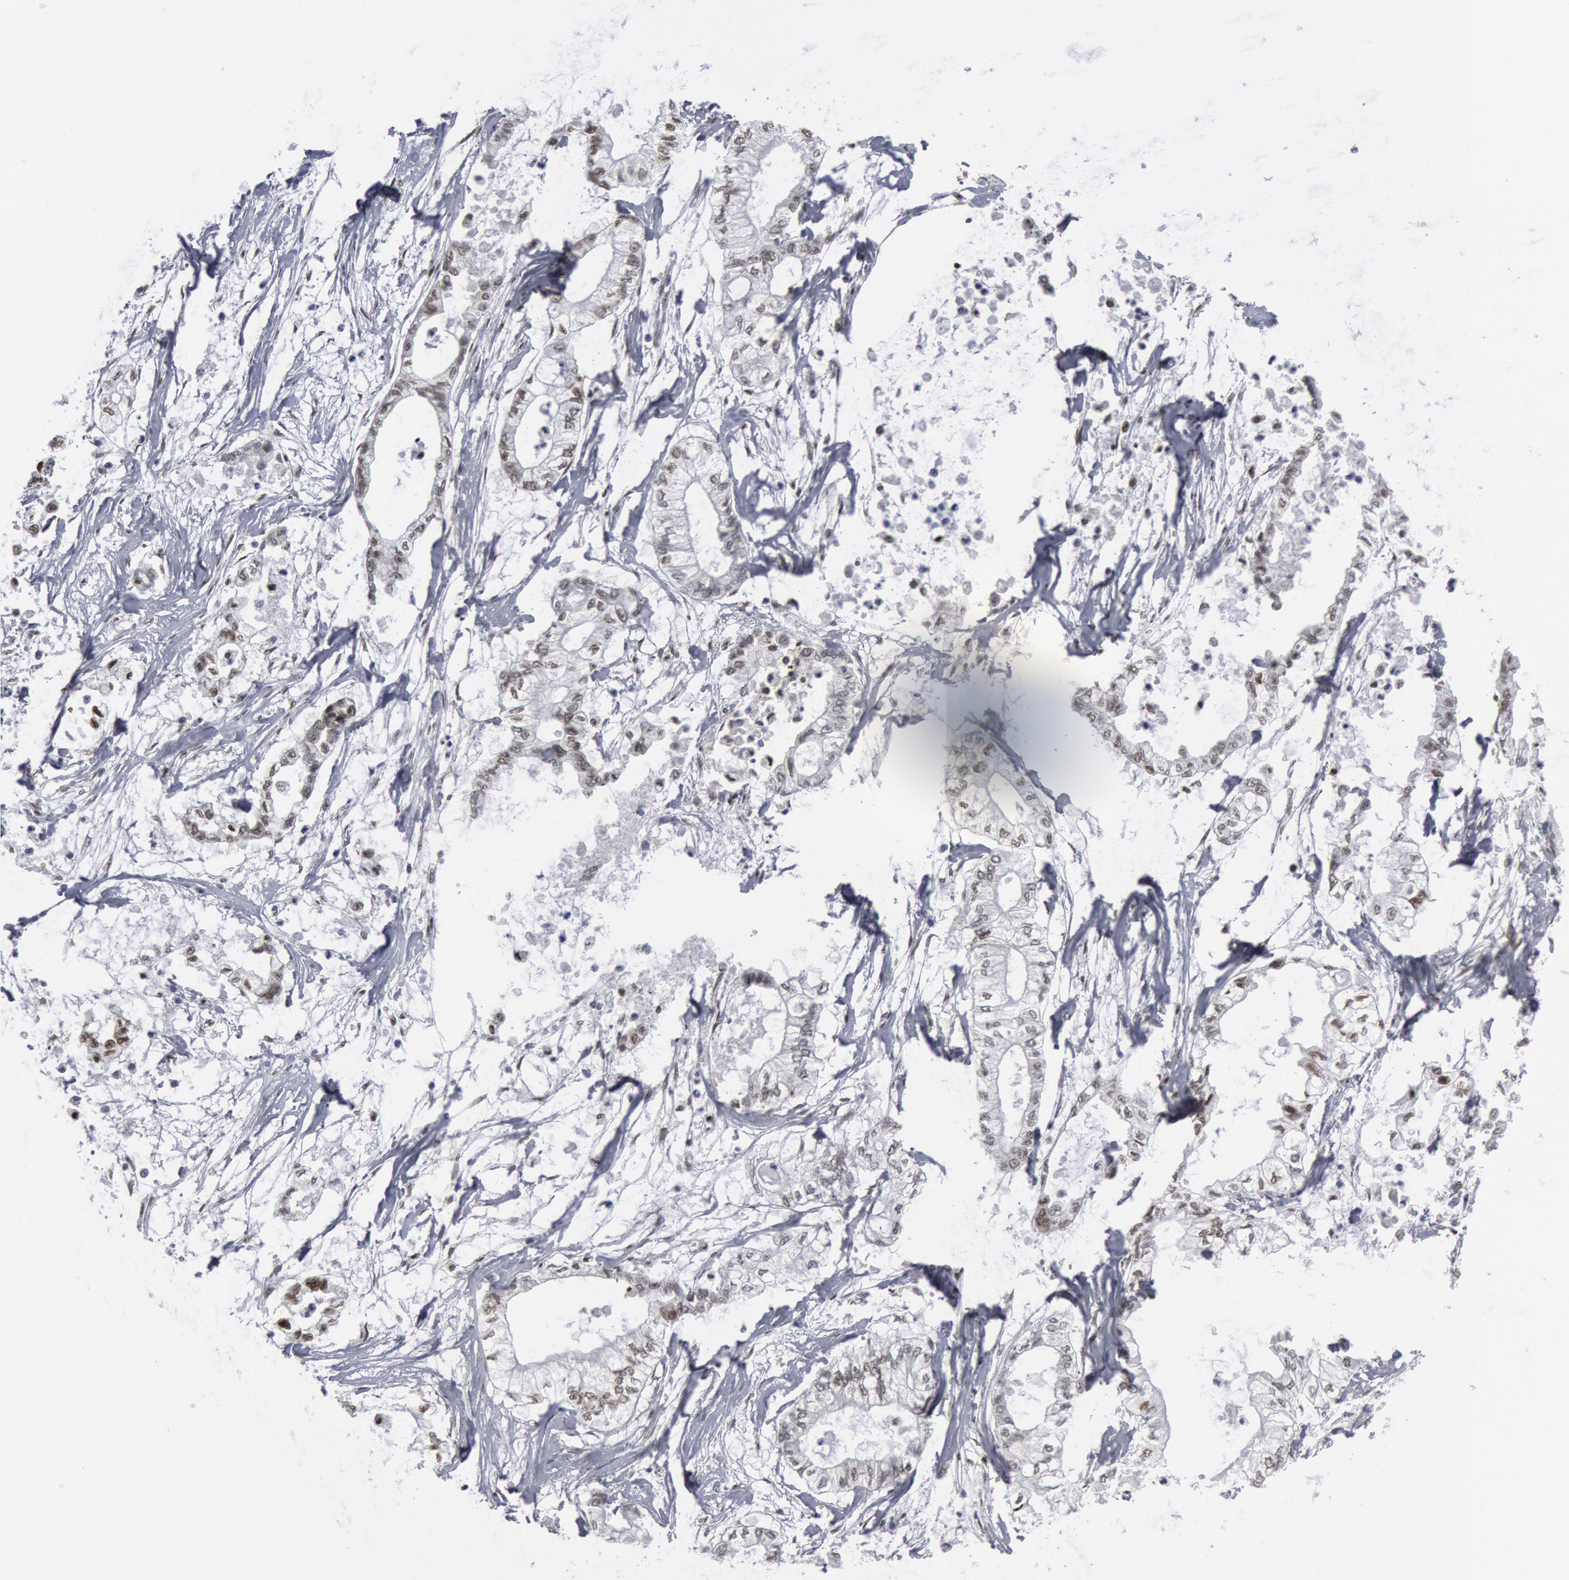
{"staining": {"intensity": "weak", "quantity": "<25%", "location": "nuclear"}, "tissue": "pancreatic cancer", "cell_type": "Tumor cells", "image_type": "cancer", "snomed": [{"axis": "morphology", "description": "Adenocarcinoma, NOS"}, {"axis": "topography", "description": "Pancreas"}], "caption": "Immunohistochemistry of human pancreatic adenocarcinoma displays no expression in tumor cells.", "gene": "MECP2", "patient": {"sex": "male", "age": 79}}